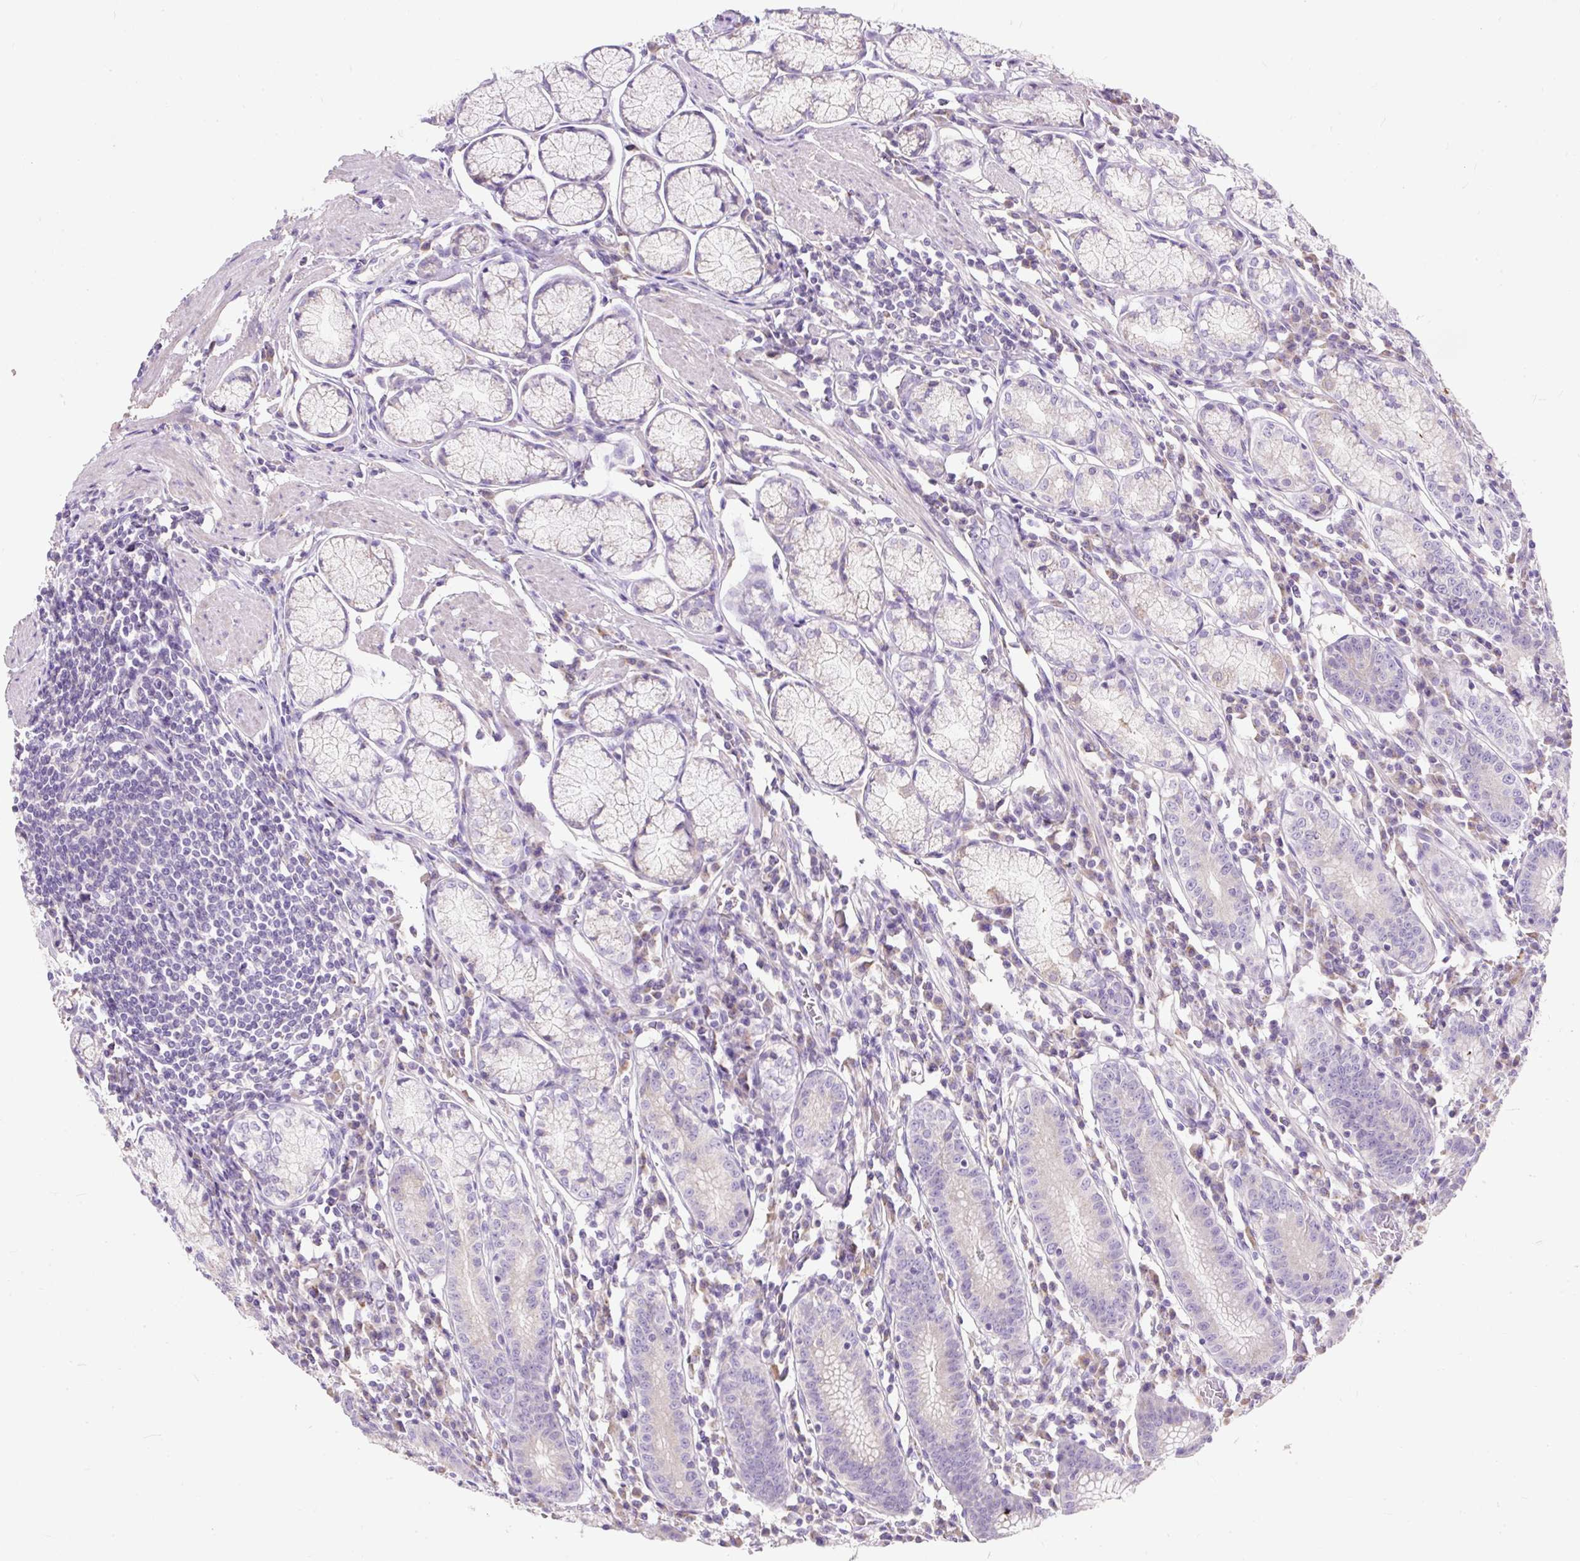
{"staining": {"intensity": "moderate", "quantity": "25%-75%", "location": "cytoplasmic/membranous"}, "tissue": "stomach", "cell_type": "Glandular cells", "image_type": "normal", "snomed": [{"axis": "morphology", "description": "Normal tissue, NOS"}, {"axis": "topography", "description": "Stomach"}], "caption": "DAB (3,3'-diaminobenzidine) immunohistochemical staining of unremarkable human stomach displays moderate cytoplasmic/membranous protein staining in about 25%-75% of glandular cells. Nuclei are stained in blue.", "gene": "SUSD5", "patient": {"sex": "male", "age": 55}}